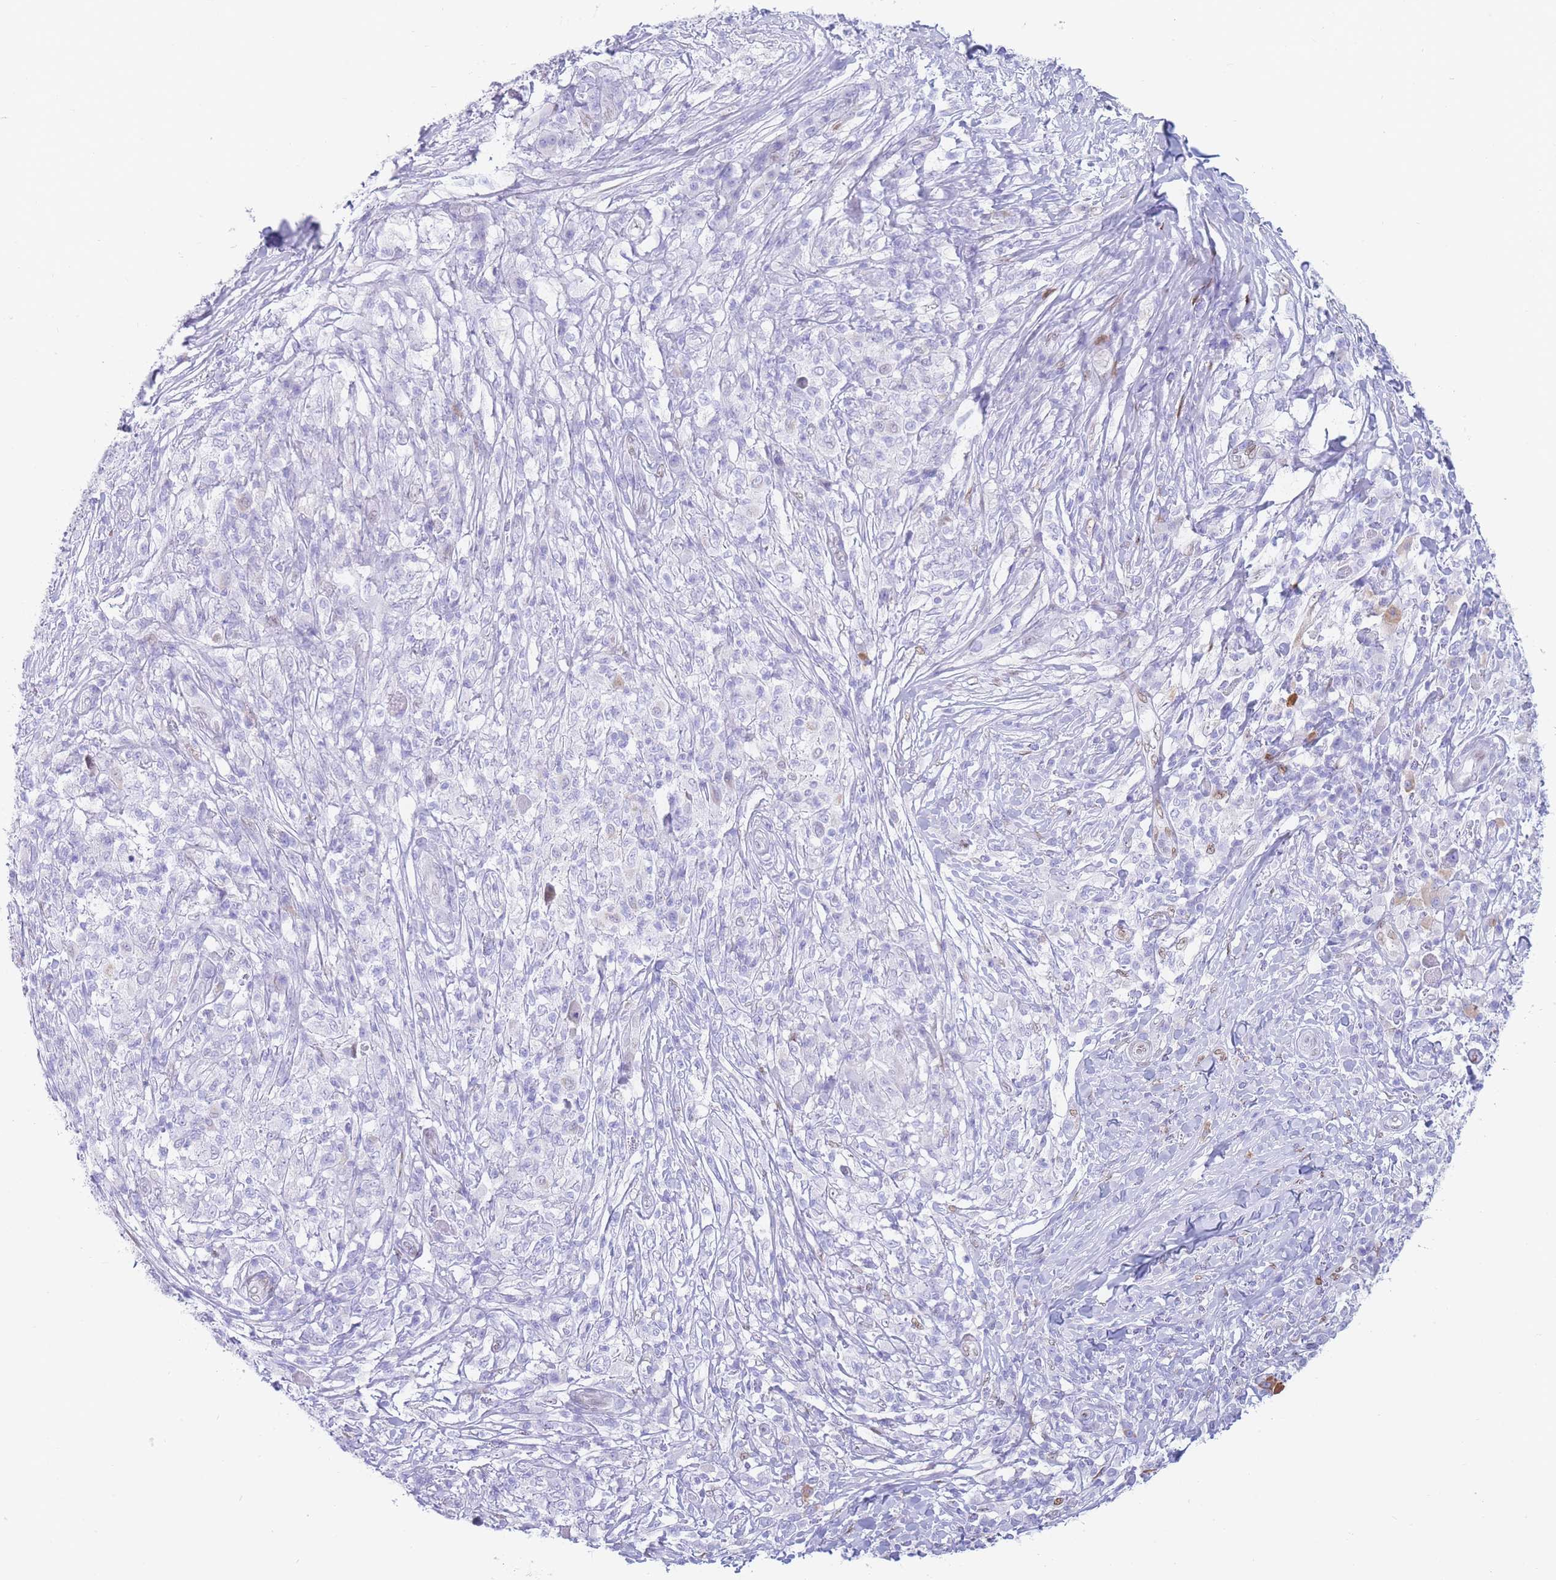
{"staining": {"intensity": "negative", "quantity": "none", "location": "none"}, "tissue": "melanoma", "cell_type": "Tumor cells", "image_type": "cancer", "snomed": [{"axis": "morphology", "description": "Malignant melanoma, NOS"}, {"axis": "topography", "description": "Skin"}], "caption": "Image shows no protein positivity in tumor cells of melanoma tissue.", "gene": "PSMB5", "patient": {"sex": "male", "age": 66}}